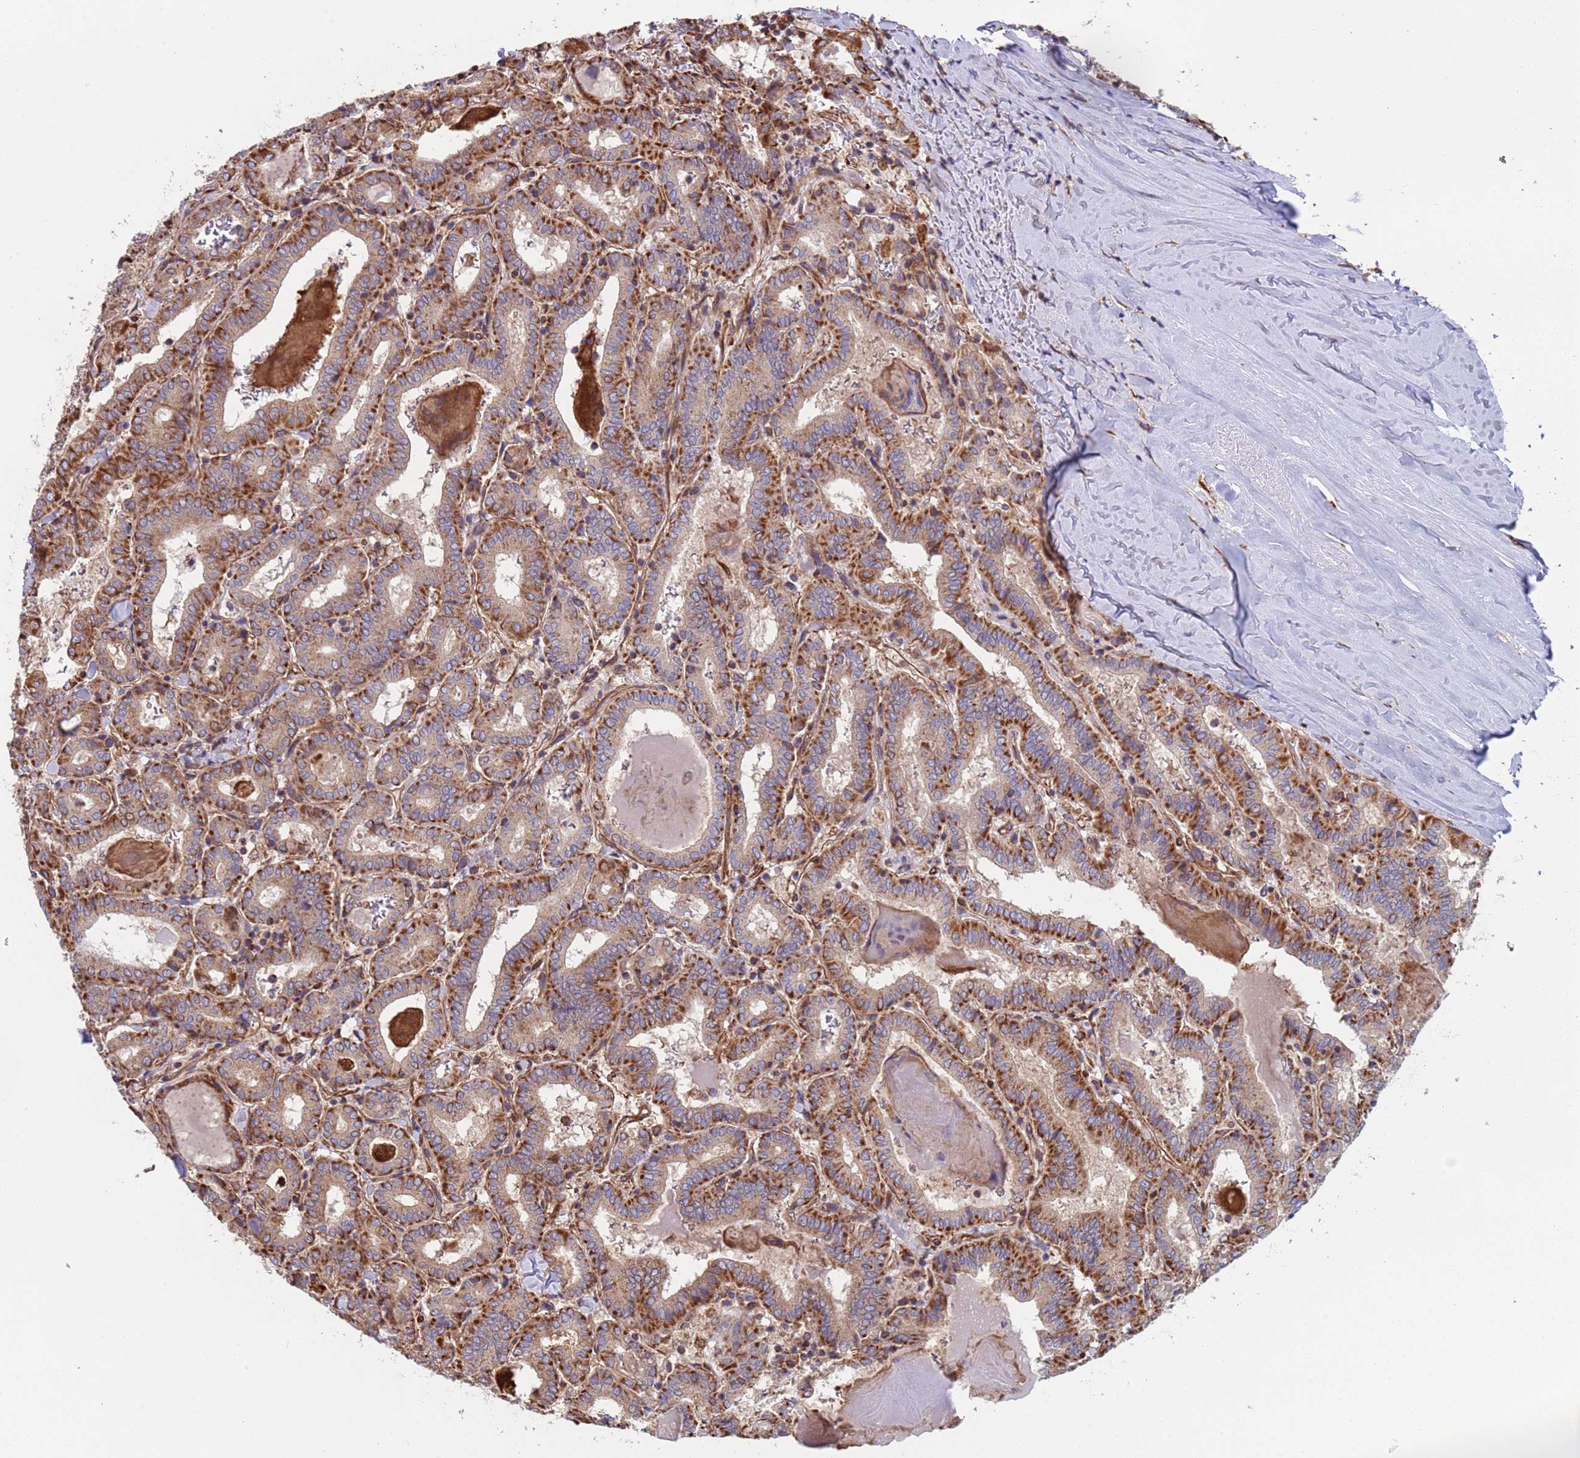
{"staining": {"intensity": "strong", "quantity": ">75%", "location": "cytoplasmic/membranous"}, "tissue": "thyroid cancer", "cell_type": "Tumor cells", "image_type": "cancer", "snomed": [{"axis": "morphology", "description": "Papillary adenocarcinoma, NOS"}, {"axis": "topography", "description": "Thyroid gland"}], "caption": "This is an image of IHC staining of thyroid papillary adenocarcinoma, which shows strong expression in the cytoplasmic/membranous of tumor cells.", "gene": "NUDT12", "patient": {"sex": "female", "age": 72}}